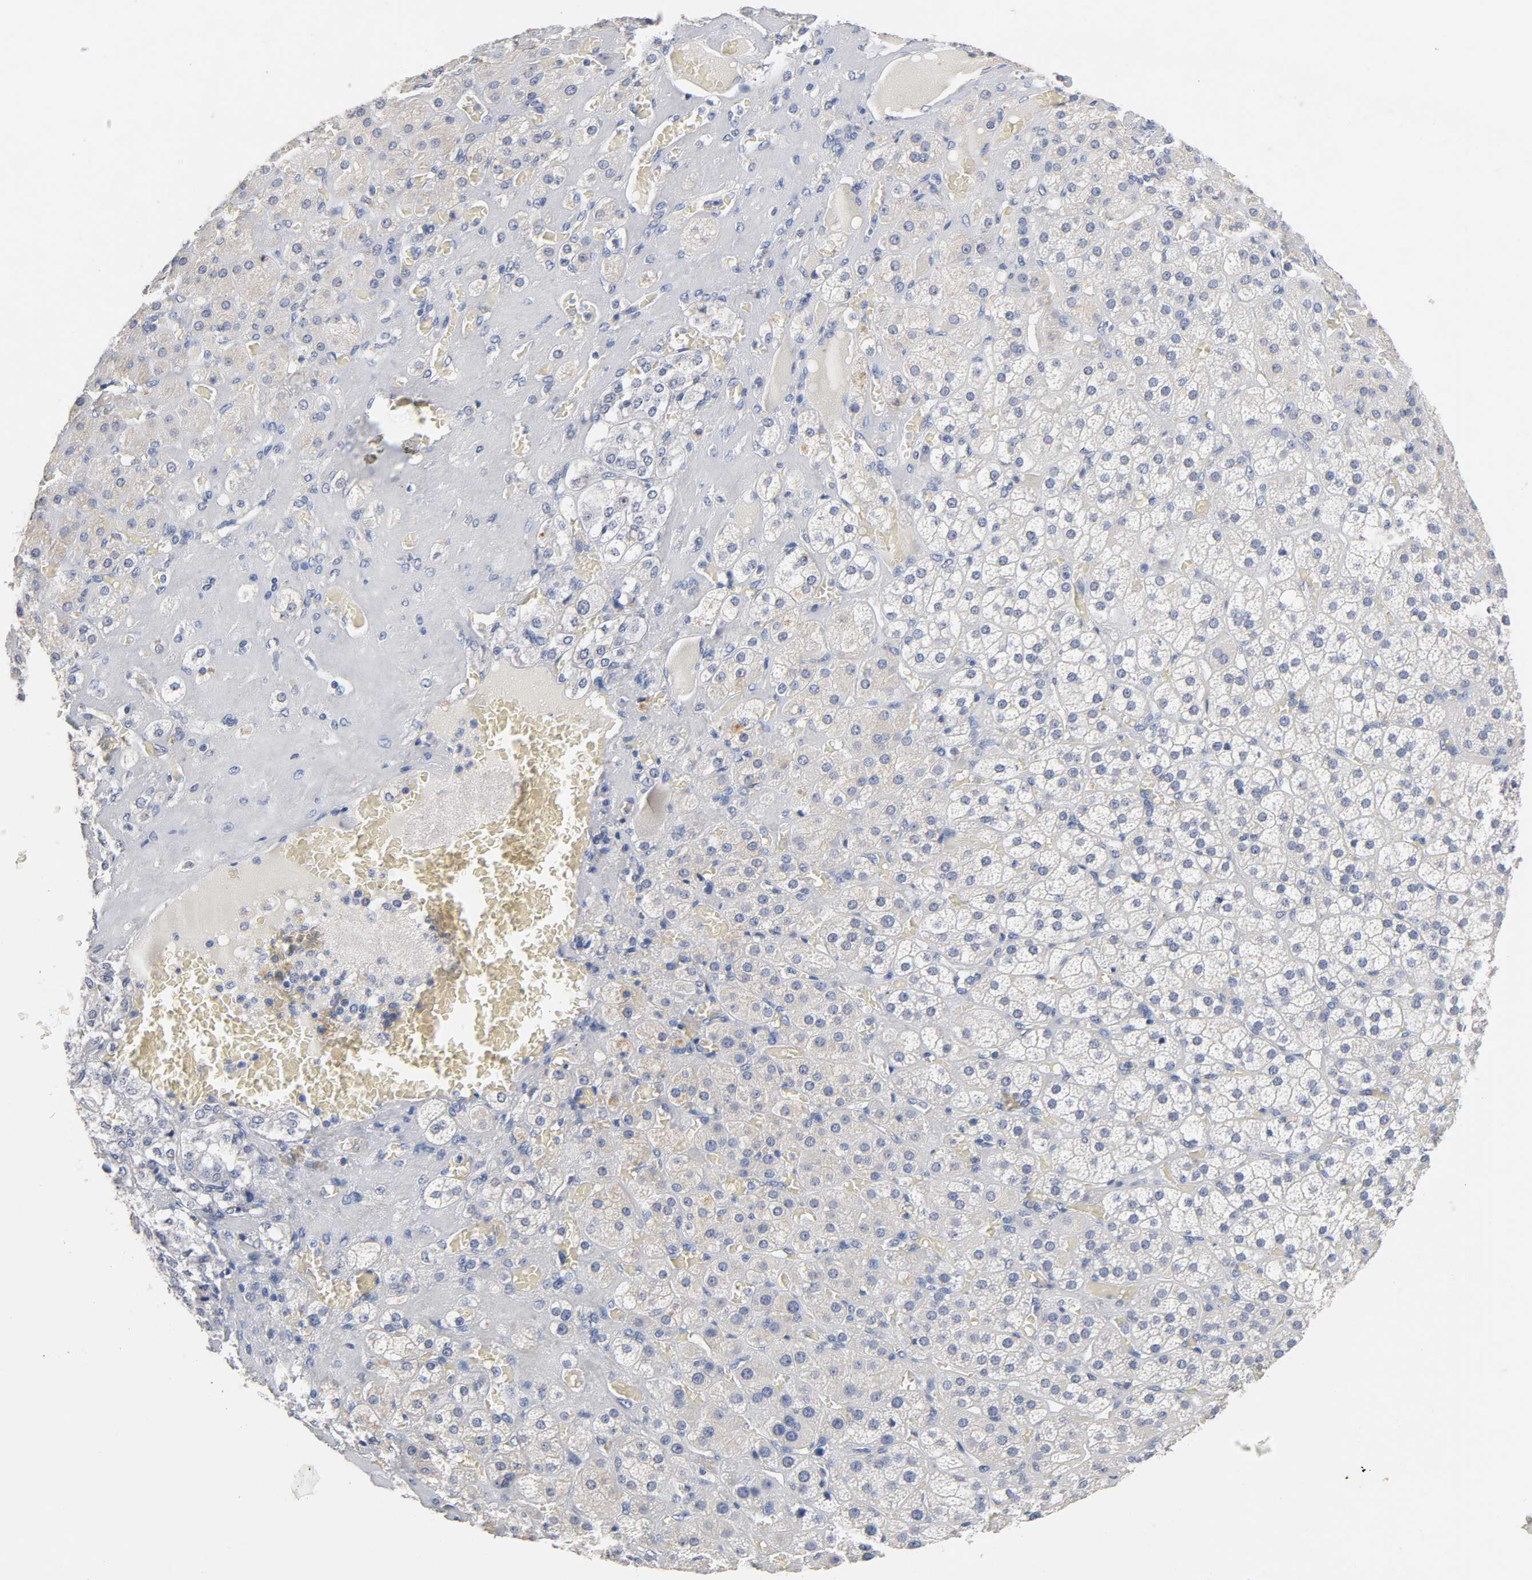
{"staining": {"intensity": "weak", "quantity": "<25%", "location": "cytoplasmic/membranous"}, "tissue": "adrenal gland", "cell_type": "Glandular cells", "image_type": "normal", "snomed": [{"axis": "morphology", "description": "Normal tissue, NOS"}, {"axis": "topography", "description": "Adrenal gland"}], "caption": "Immunohistochemistry (IHC) micrograph of benign adrenal gland stained for a protein (brown), which shows no expression in glandular cells.", "gene": "ZCCHC13", "patient": {"sex": "female", "age": 71}}